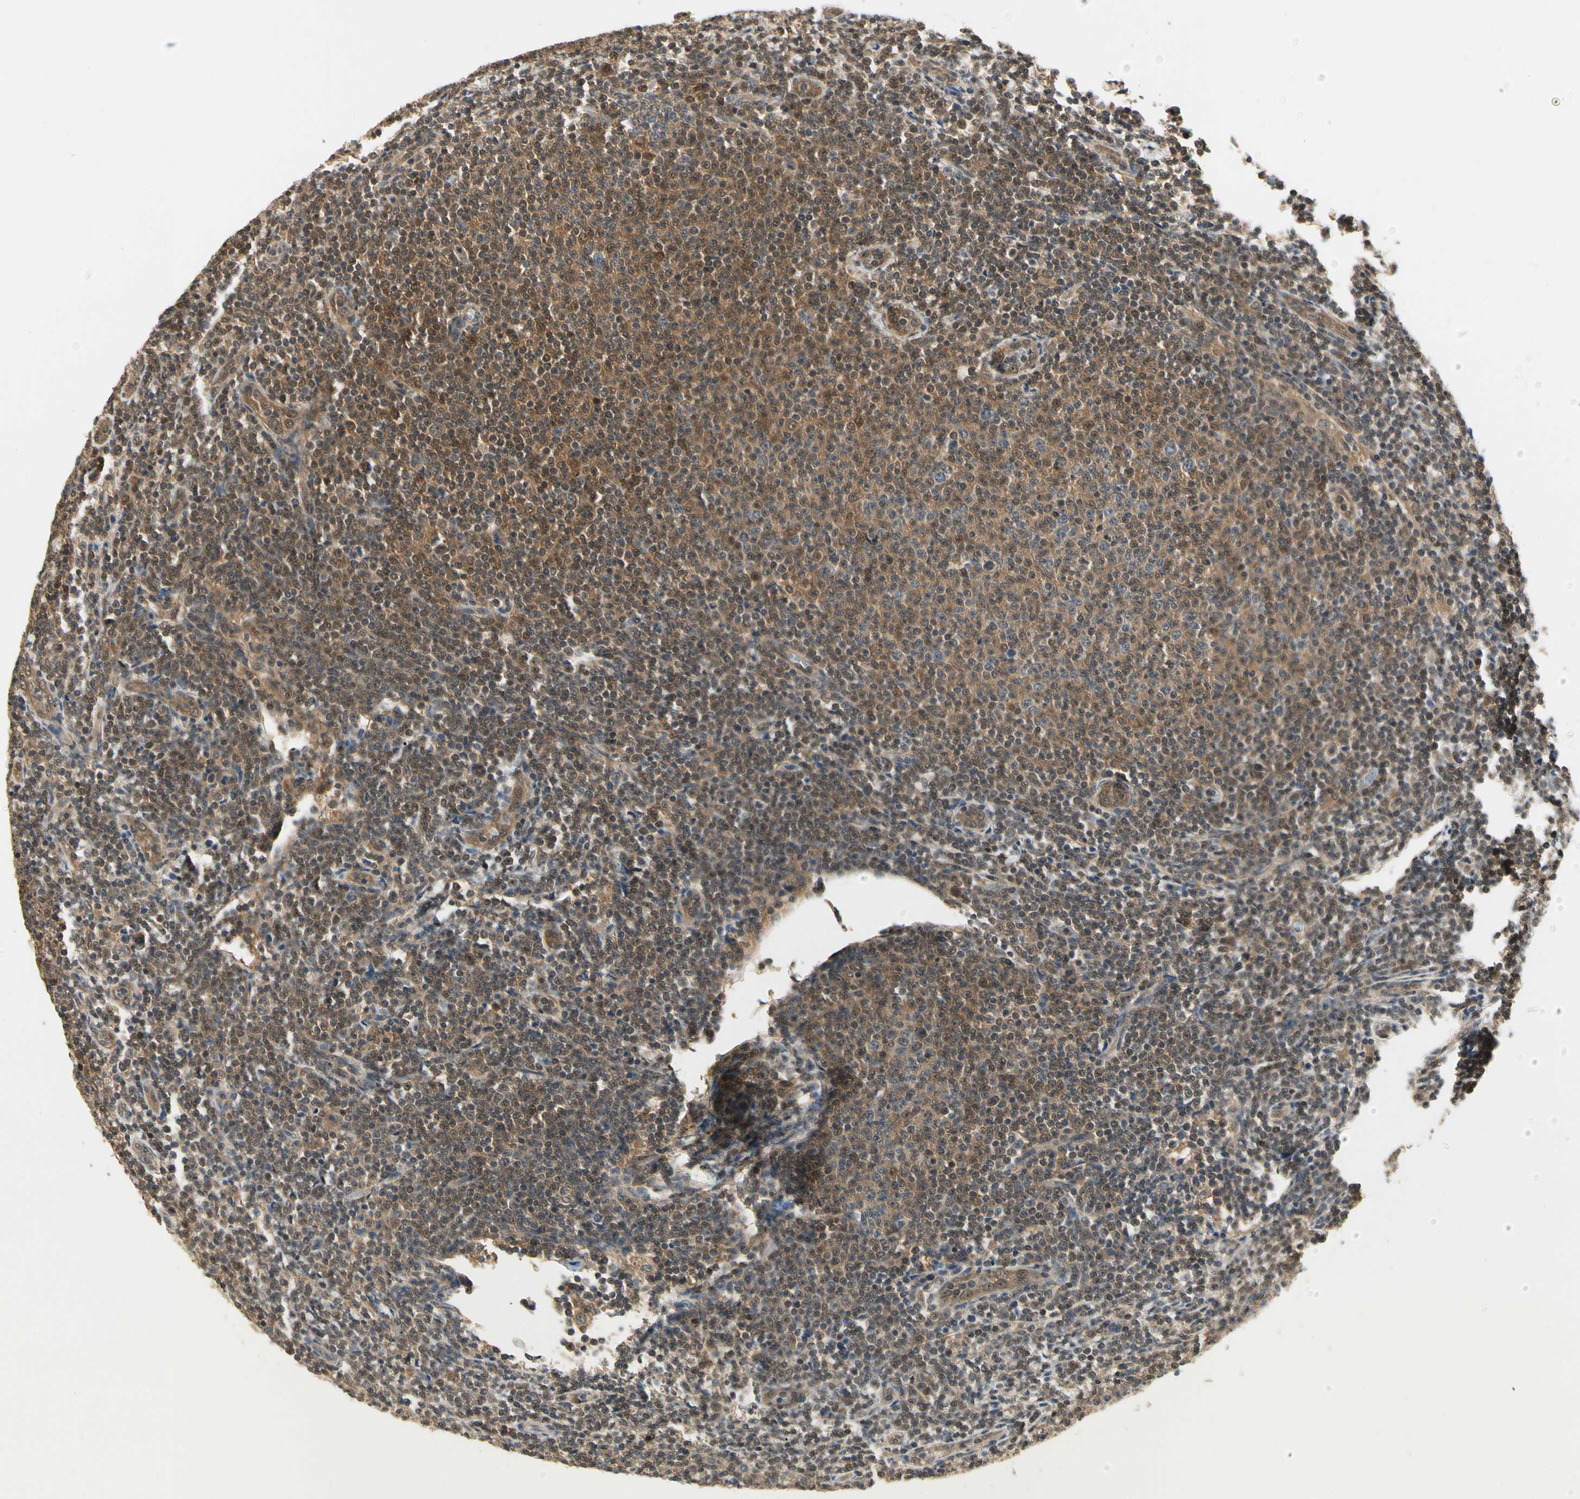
{"staining": {"intensity": "moderate", "quantity": ">75%", "location": "cytoplasmic/membranous,nuclear"}, "tissue": "lymphoma", "cell_type": "Tumor cells", "image_type": "cancer", "snomed": [{"axis": "morphology", "description": "Malignant lymphoma, non-Hodgkin's type, Low grade"}, {"axis": "topography", "description": "Lymph node"}], "caption": "Protein staining demonstrates moderate cytoplasmic/membranous and nuclear expression in about >75% of tumor cells in lymphoma.", "gene": "UBE2Z", "patient": {"sex": "male", "age": 66}}